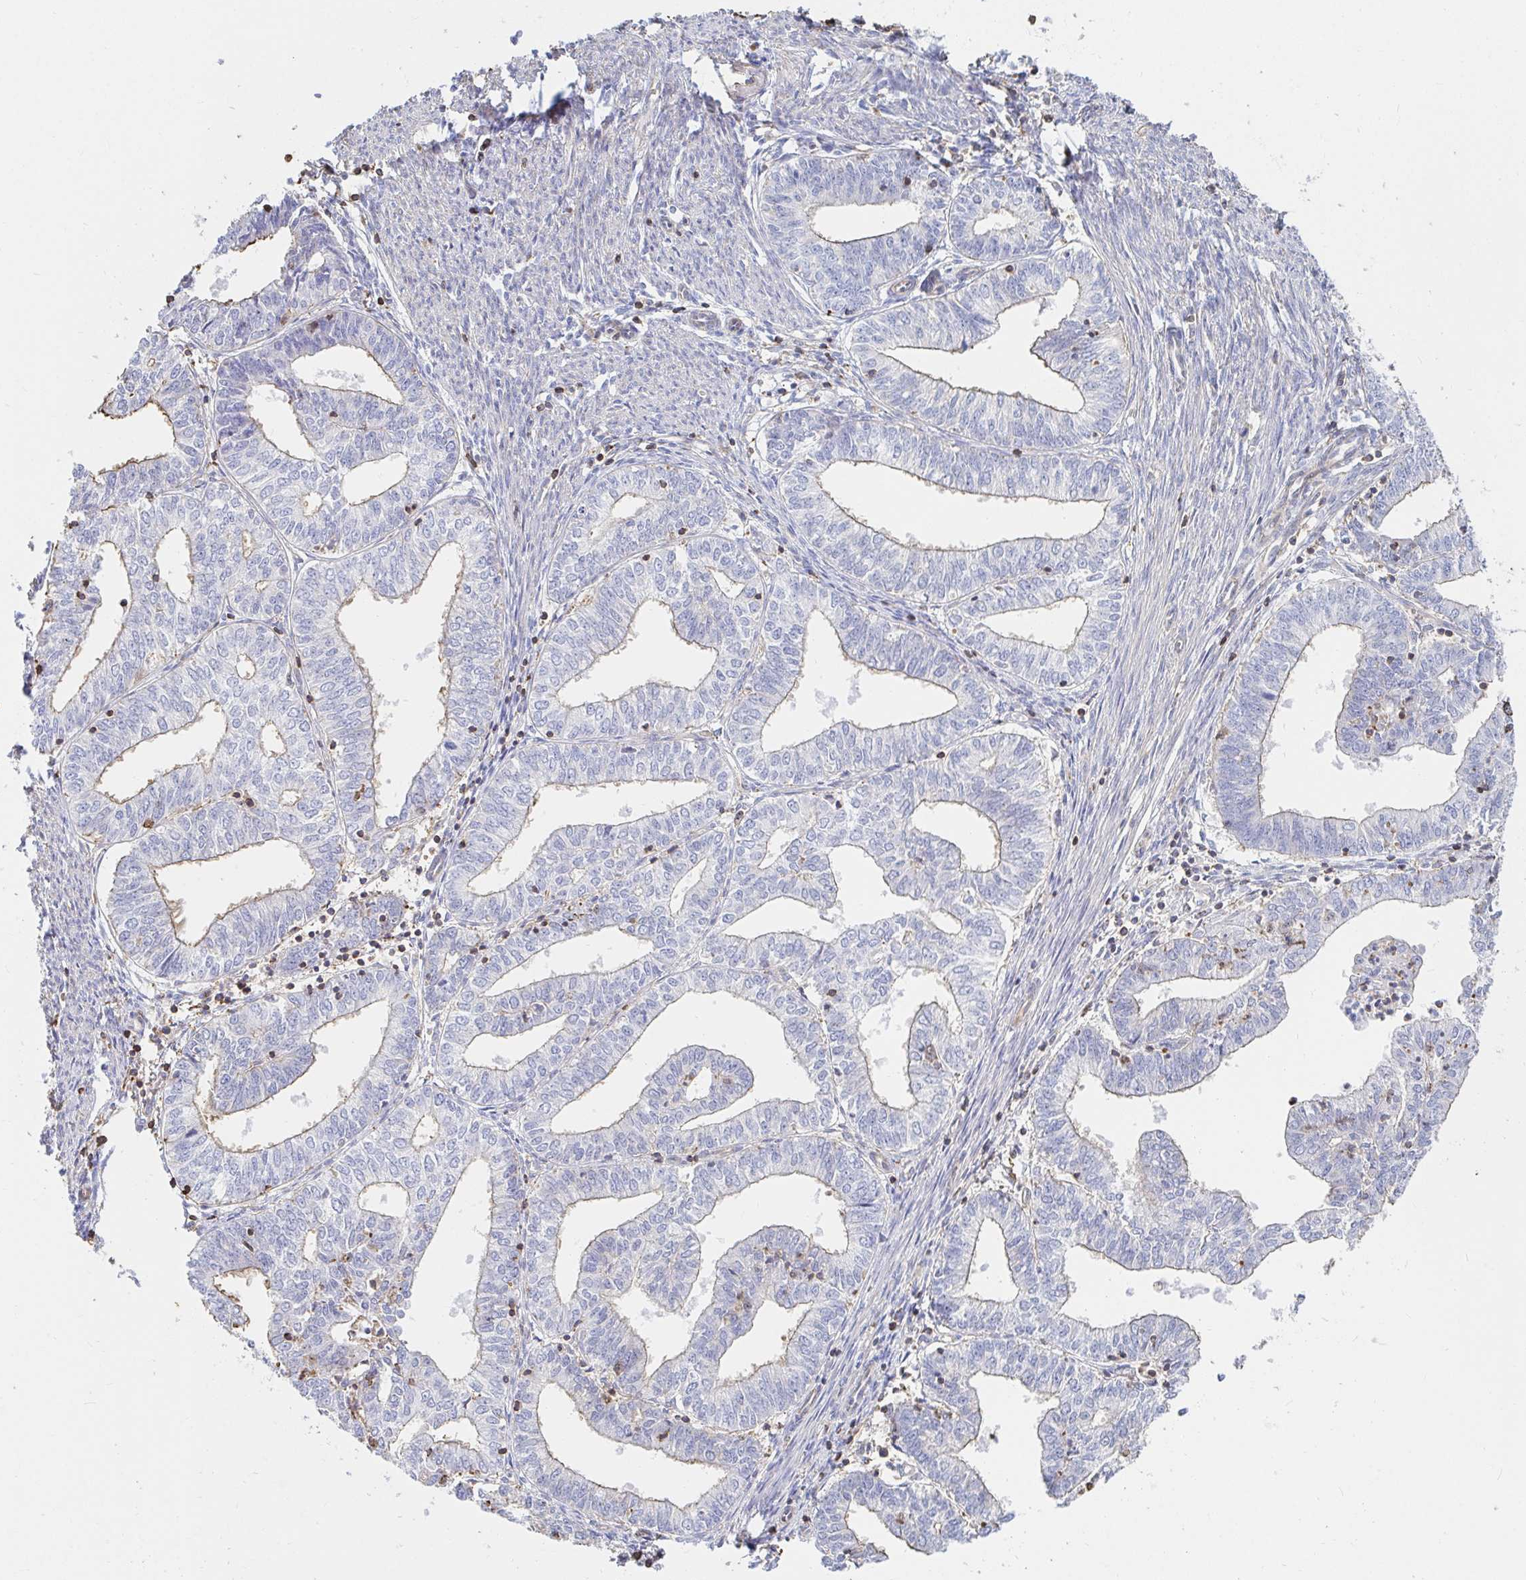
{"staining": {"intensity": "weak", "quantity": "25%-75%", "location": "cytoplasmic/membranous"}, "tissue": "endometrial cancer", "cell_type": "Tumor cells", "image_type": "cancer", "snomed": [{"axis": "morphology", "description": "Adenocarcinoma, NOS"}, {"axis": "topography", "description": "Endometrium"}], "caption": "This photomicrograph exhibits immunohistochemistry staining of adenocarcinoma (endometrial), with low weak cytoplasmic/membranous positivity in about 25%-75% of tumor cells.", "gene": "PTPN14", "patient": {"sex": "female", "age": 61}}